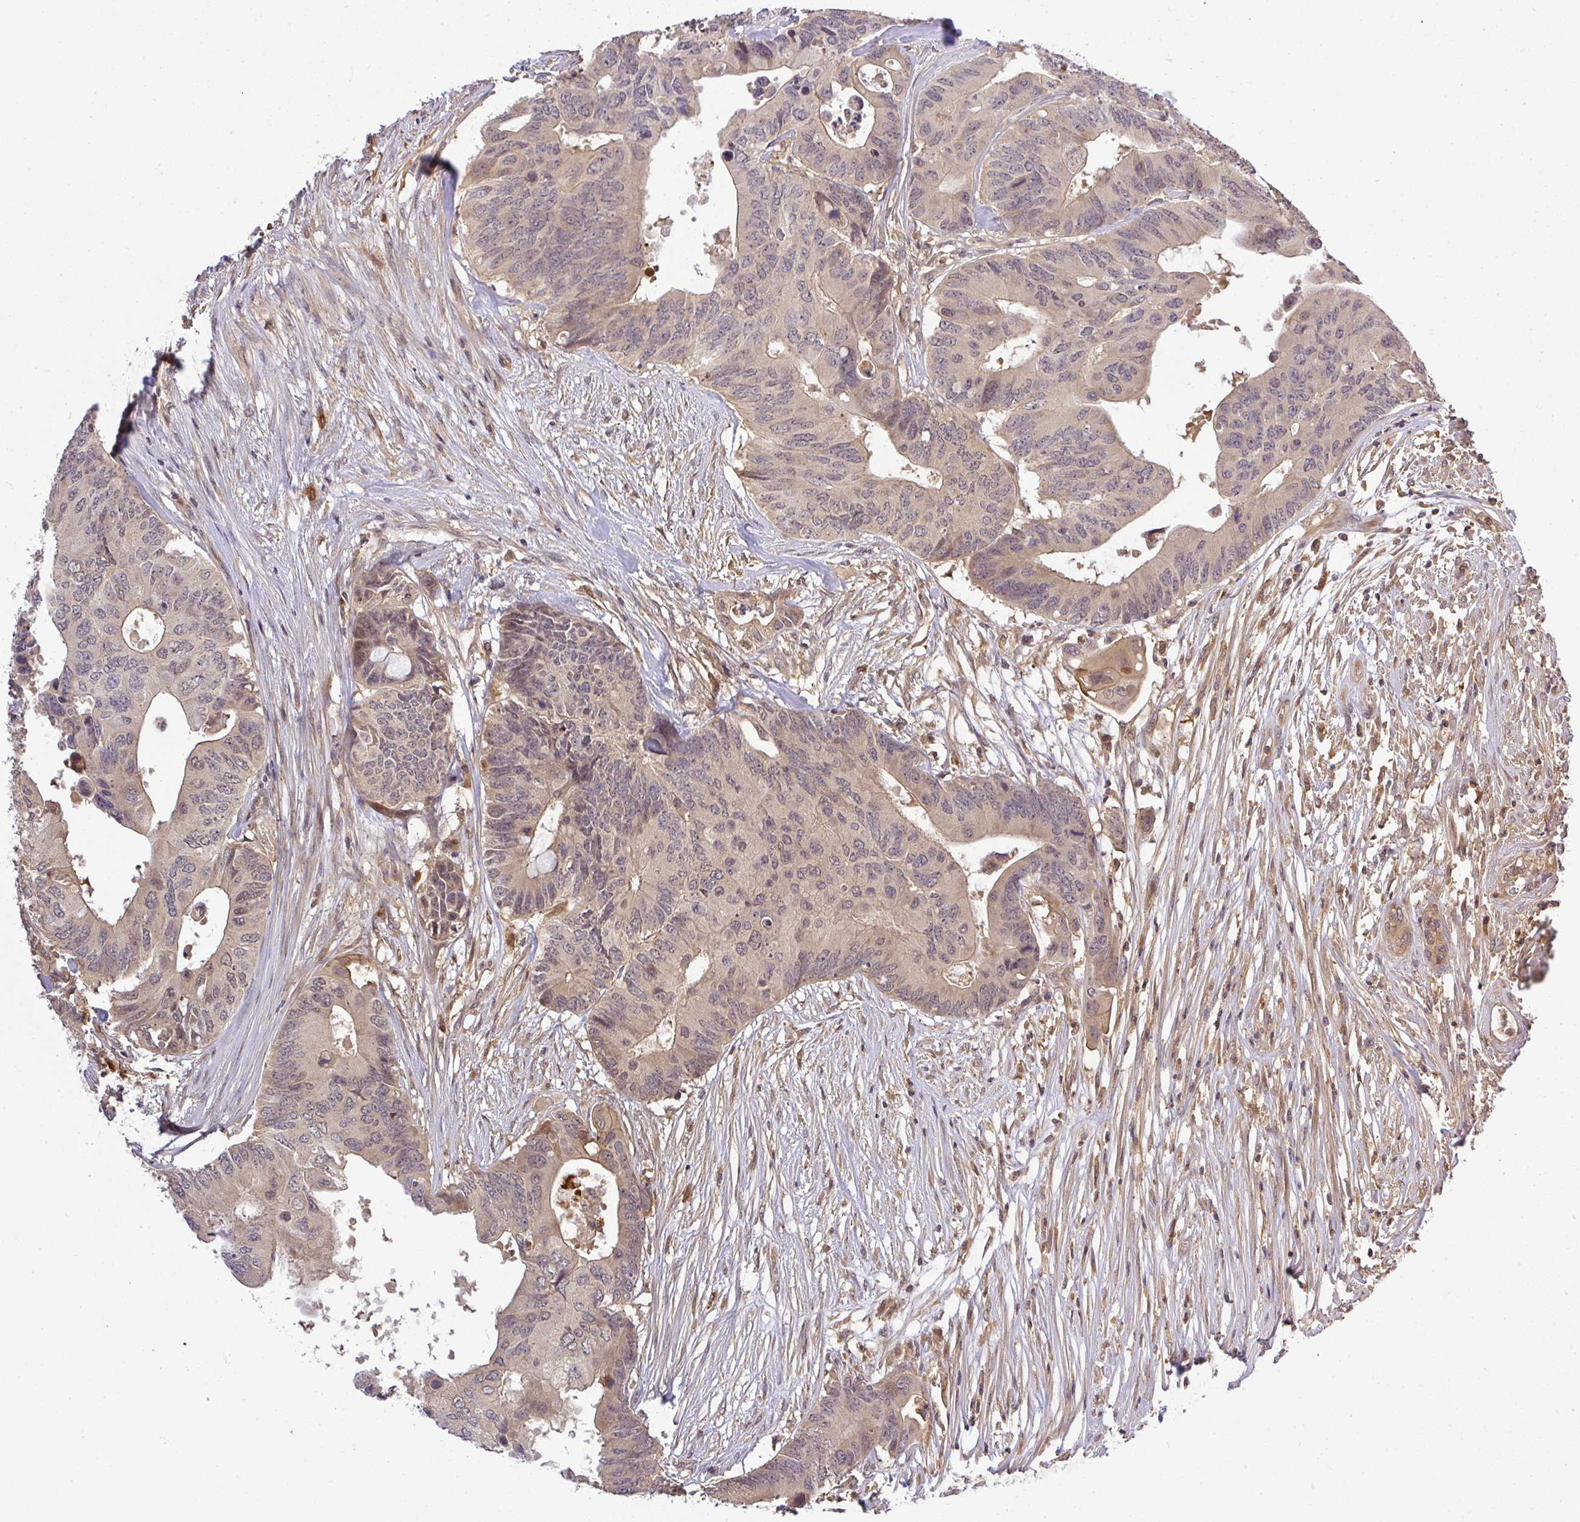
{"staining": {"intensity": "weak", "quantity": ">75%", "location": "cytoplasmic/membranous,nuclear"}, "tissue": "colorectal cancer", "cell_type": "Tumor cells", "image_type": "cancer", "snomed": [{"axis": "morphology", "description": "Adenocarcinoma, NOS"}, {"axis": "topography", "description": "Colon"}], "caption": "A histopathology image of human colorectal cancer stained for a protein displays weak cytoplasmic/membranous and nuclear brown staining in tumor cells.", "gene": "FAM153A", "patient": {"sex": "male", "age": 71}}